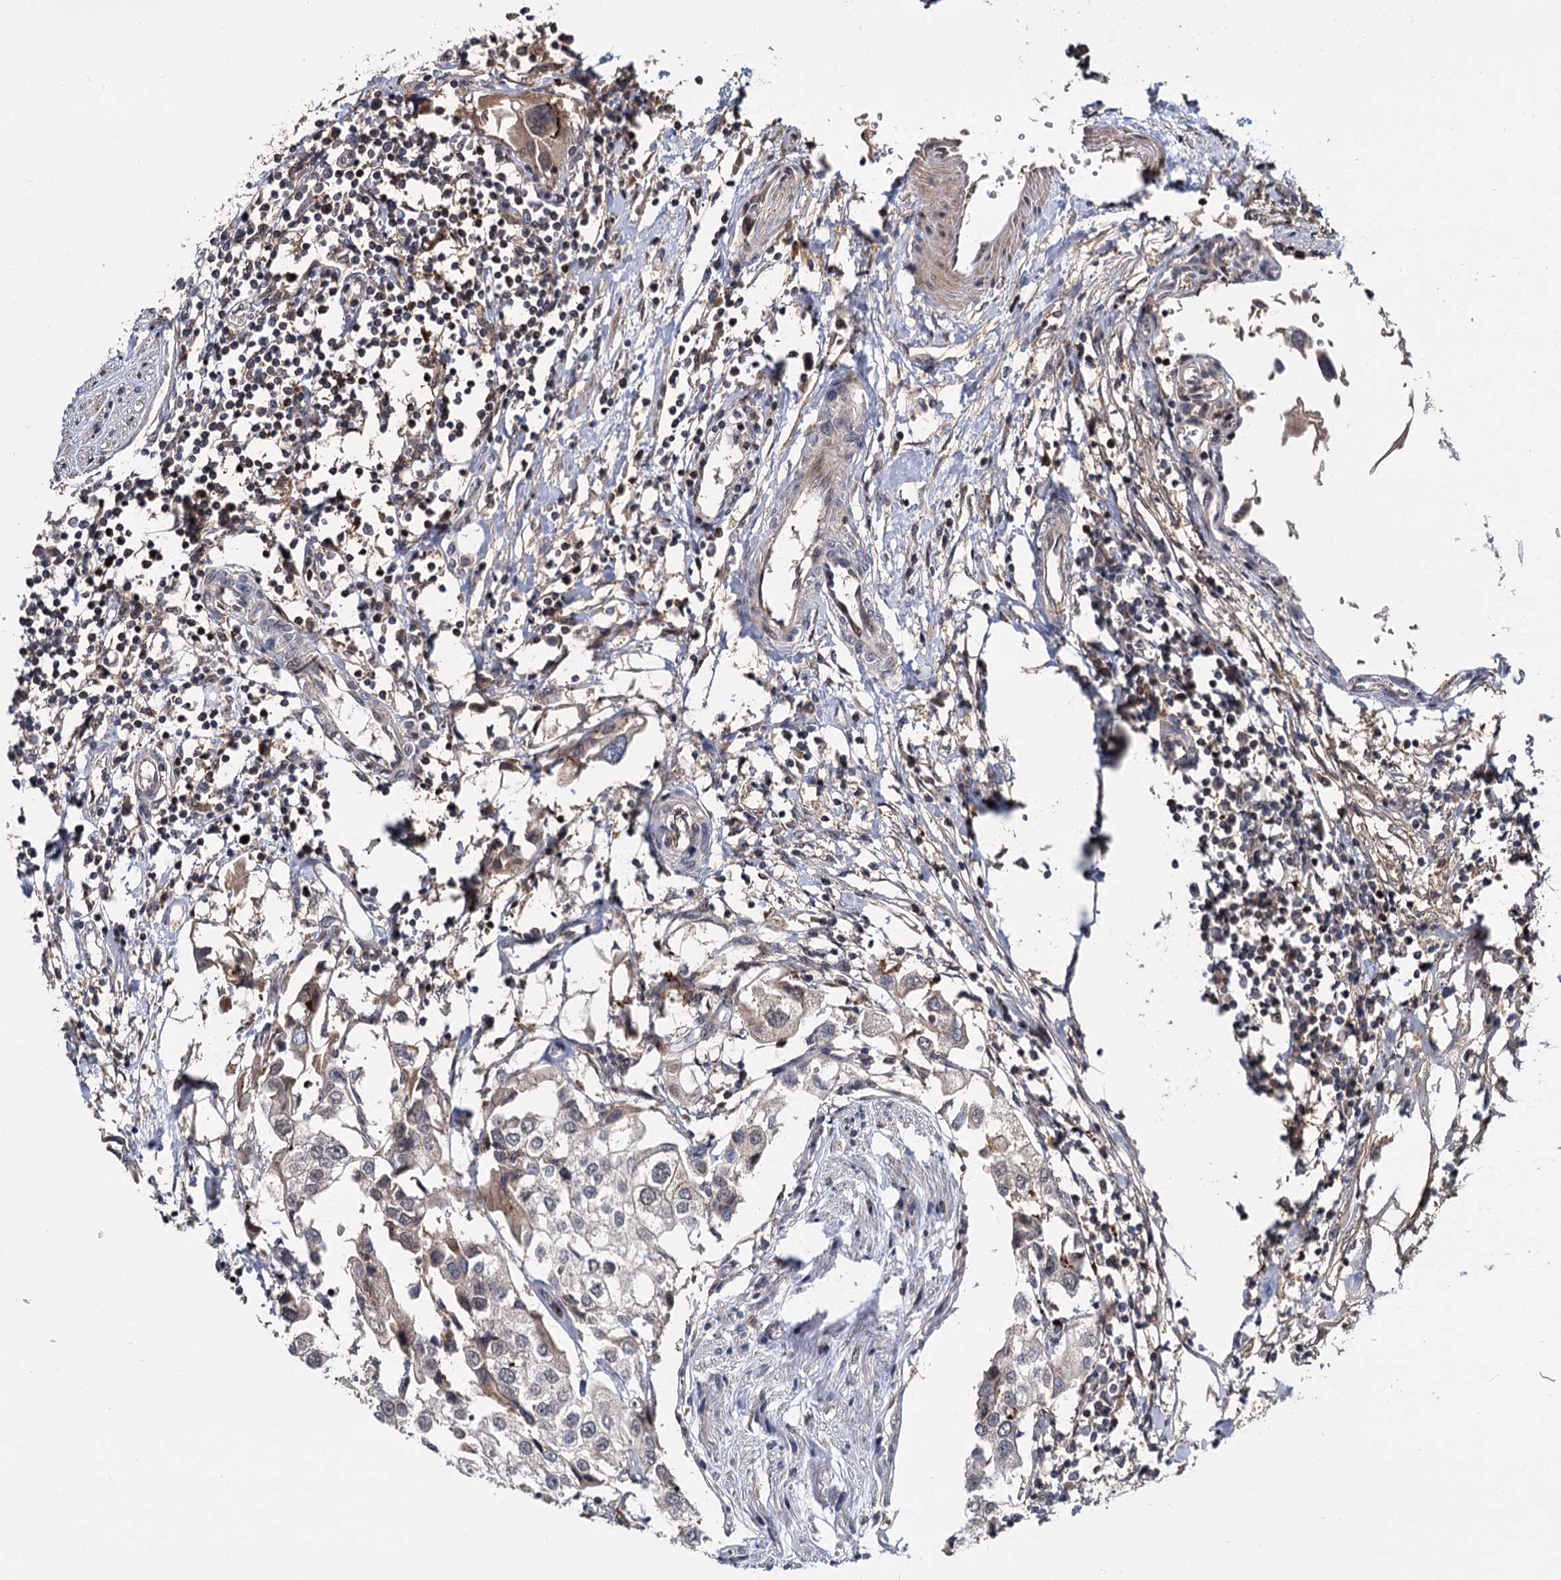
{"staining": {"intensity": "weak", "quantity": "<25%", "location": "cytoplasmic/membranous"}, "tissue": "urothelial cancer", "cell_type": "Tumor cells", "image_type": "cancer", "snomed": [{"axis": "morphology", "description": "Urothelial carcinoma, High grade"}, {"axis": "topography", "description": "Urinary bladder"}], "caption": "A high-resolution histopathology image shows IHC staining of urothelial cancer, which reveals no significant positivity in tumor cells. (Stains: DAB (3,3'-diaminobenzidine) immunohistochemistry with hematoxylin counter stain, Microscopy: brightfield microscopy at high magnification).", "gene": "MBD6", "patient": {"sex": "male", "age": 64}}